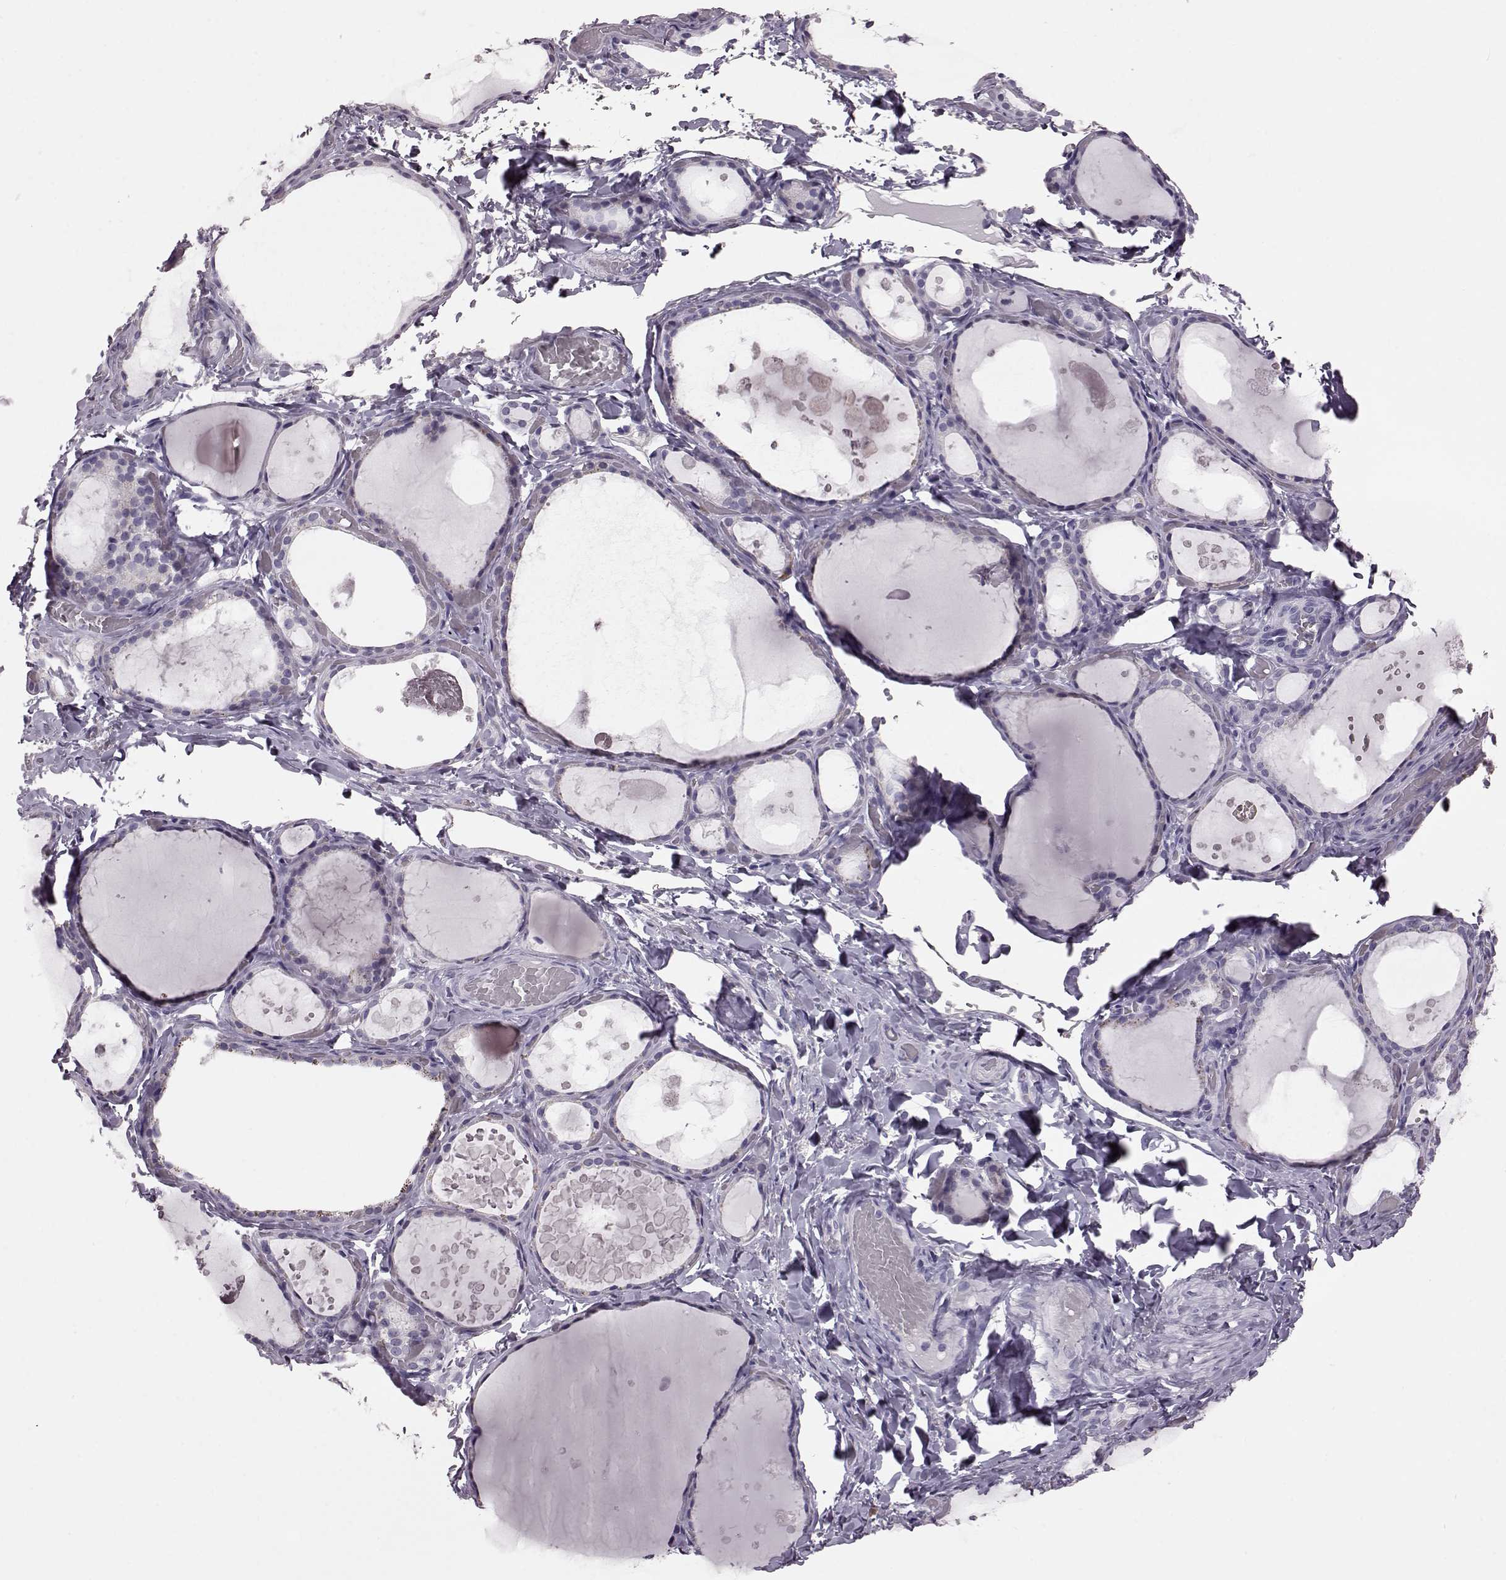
{"staining": {"intensity": "negative", "quantity": "none", "location": "none"}, "tissue": "thyroid gland", "cell_type": "Glandular cells", "image_type": "normal", "snomed": [{"axis": "morphology", "description": "Normal tissue, NOS"}, {"axis": "topography", "description": "Thyroid gland"}], "caption": "Immunohistochemistry (IHC) of unremarkable human thyroid gland demonstrates no expression in glandular cells. (DAB IHC with hematoxylin counter stain).", "gene": "RIMS2", "patient": {"sex": "female", "age": 56}}